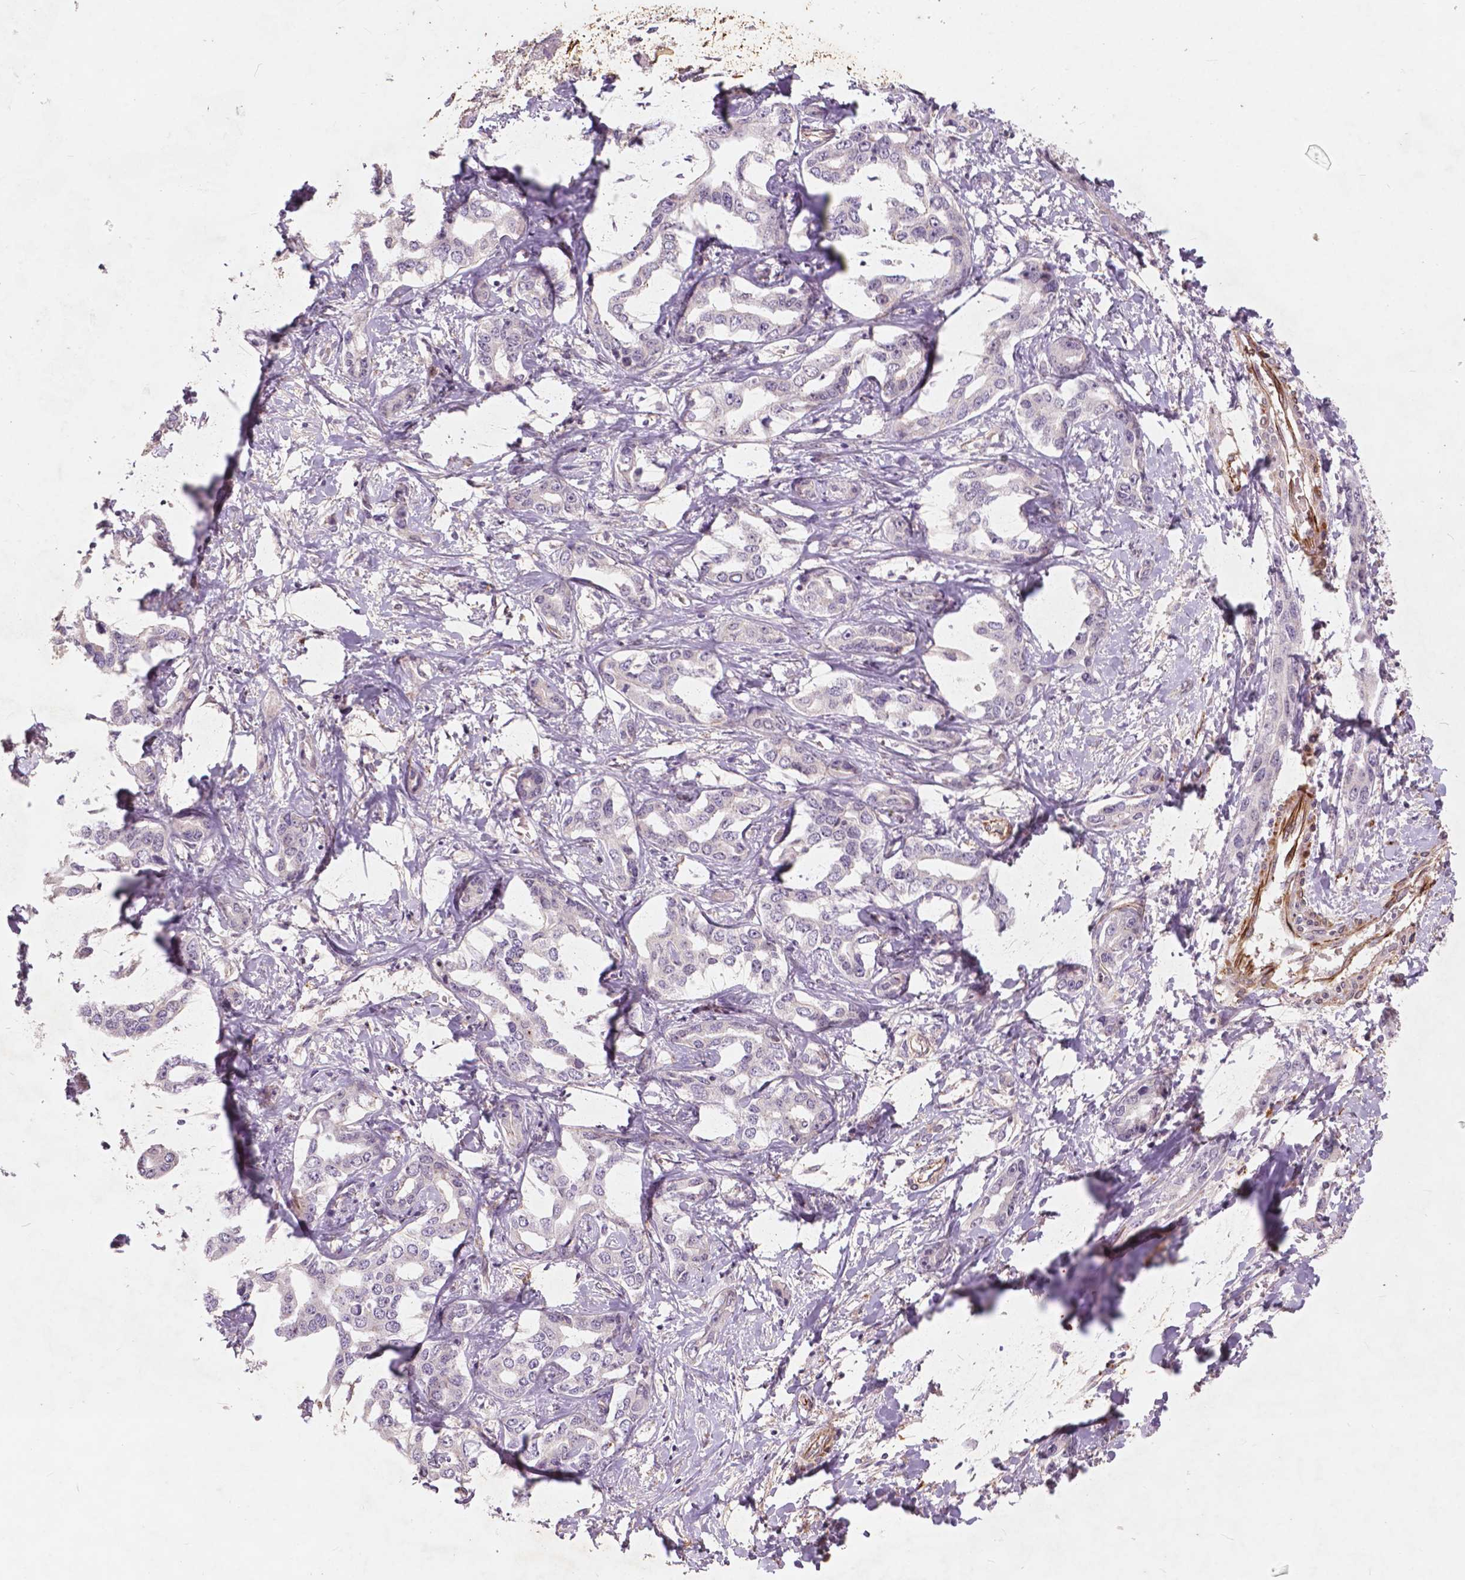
{"staining": {"intensity": "negative", "quantity": "none", "location": "none"}, "tissue": "liver cancer", "cell_type": "Tumor cells", "image_type": "cancer", "snomed": [{"axis": "morphology", "description": "Cholangiocarcinoma"}, {"axis": "topography", "description": "Liver"}], "caption": "An image of liver cholangiocarcinoma stained for a protein demonstrates no brown staining in tumor cells. (DAB (3,3'-diaminobenzidine) immunohistochemistry (IHC) visualized using brightfield microscopy, high magnification).", "gene": "RFPL4B", "patient": {"sex": "male", "age": 59}}